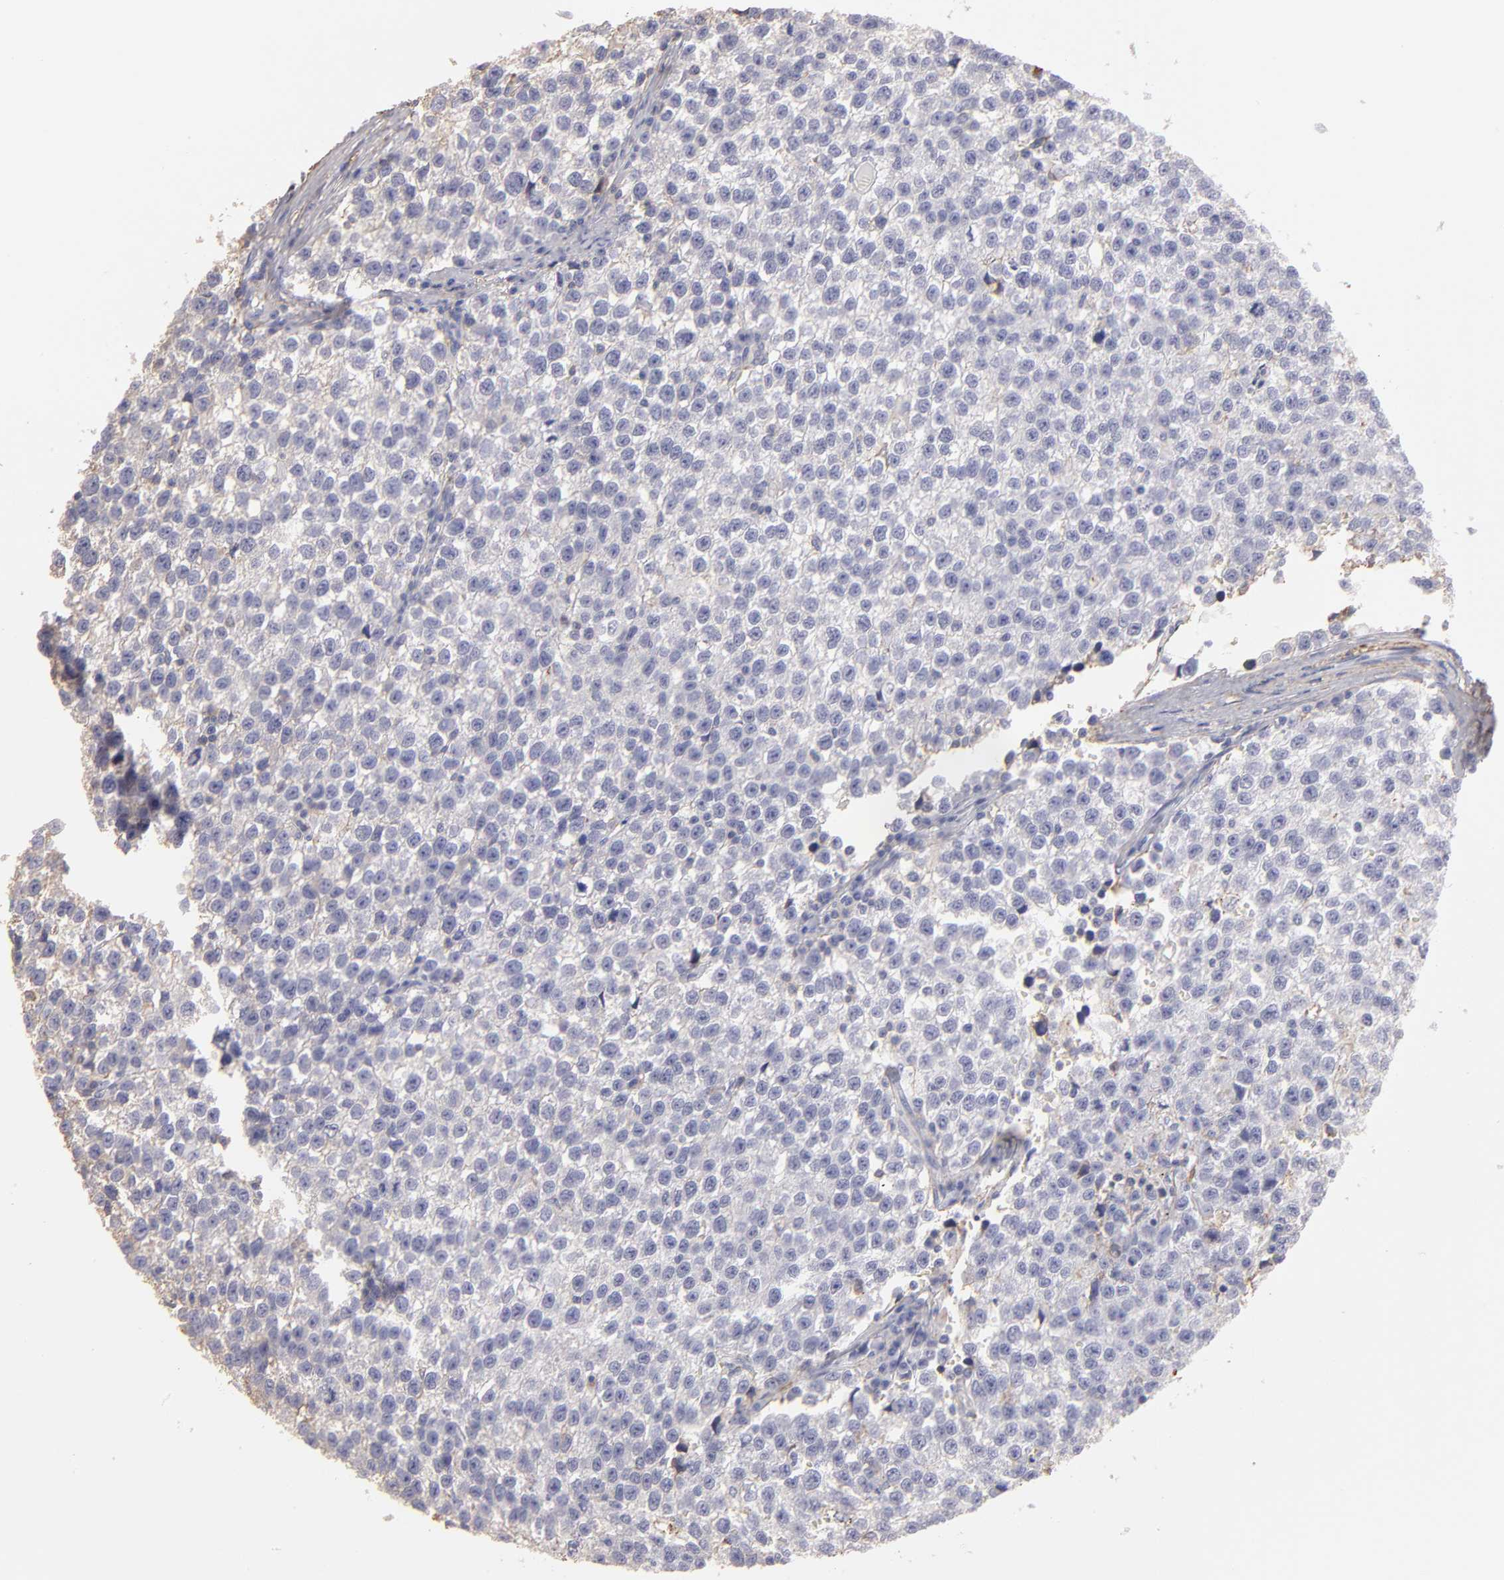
{"staining": {"intensity": "moderate", "quantity": "<25%", "location": "cytoplasmic/membranous"}, "tissue": "testis cancer", "cell_type": "Tumor cells", "image_type": "cancer", "snomed": [{"axis": "morphology", "description": "Seminoma, NOS"}, {"axis": "topography", "description": "Testis"}], "caption": "Human testis cancer (seminoma) stained with a brown dye exhibits moderate cytoplasmic/membranous positive positivity in about <25% of tumor cells.", "gene": "ABCB1", "patient": {"sex": "male", "age": 35}}